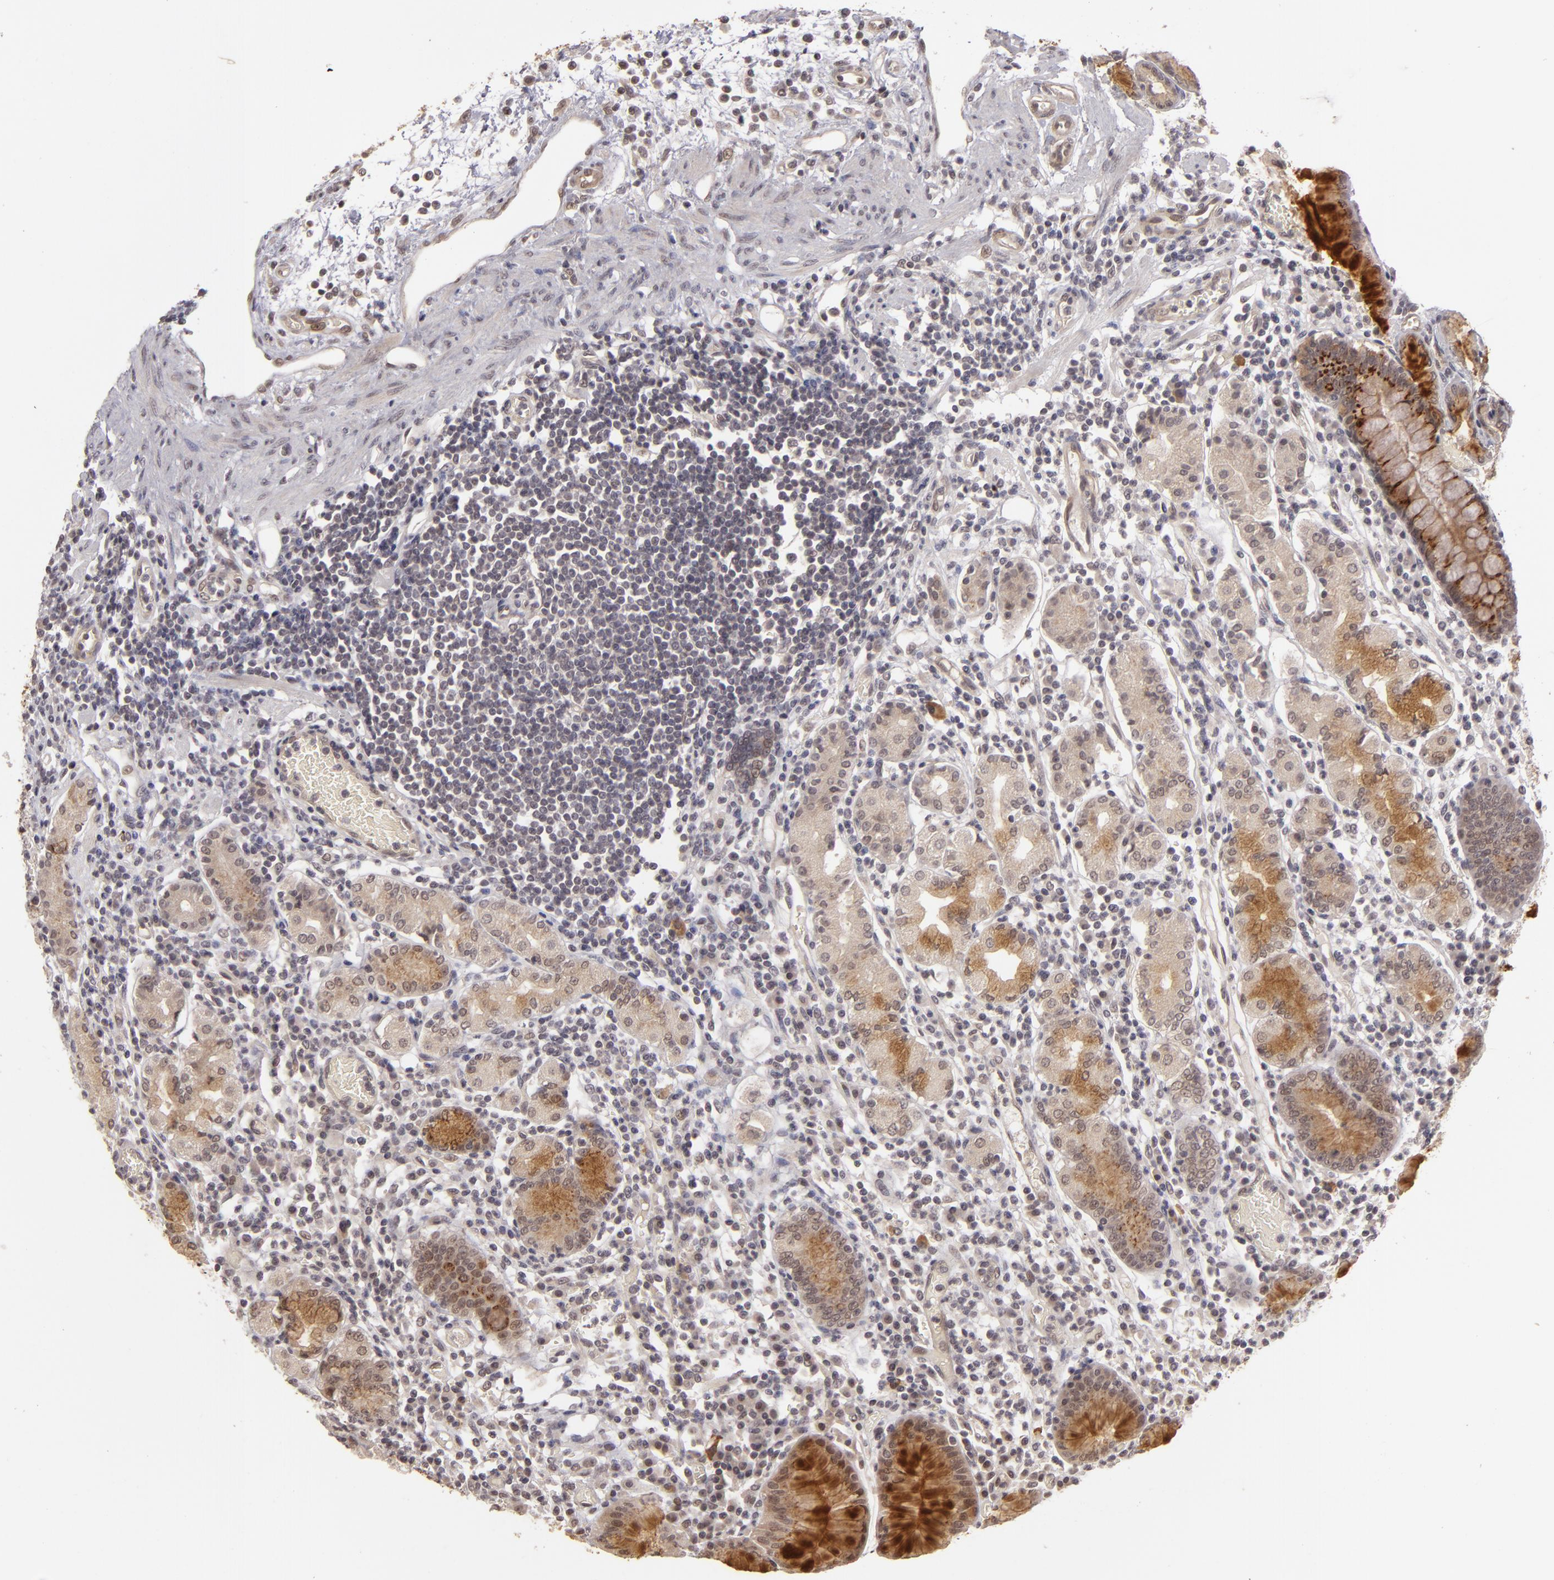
{"staining": {"intensity": "strong", "quantity": ">75%", "location": "cytoplasmic/membranous"}, "tissue": "stomach", "cell_type": "Glandular cells", "image_type": "normal", "snomed": [{"axis": "morphology", "description": "Normal tissue, NOS"}, {"axis": "topography", "description": "Stomach, lower"}], "caption": "A histopathology image of human stomach stained for a protein exhibits strong cytoplasmic/membranous brown staining in glandular cells. Immunohistochemistry (ihc) stains the protein of interest in brown and the nuclei are stained blue.", "gene": "DFFA", "patient": {"sex": "female", "age": 73}}